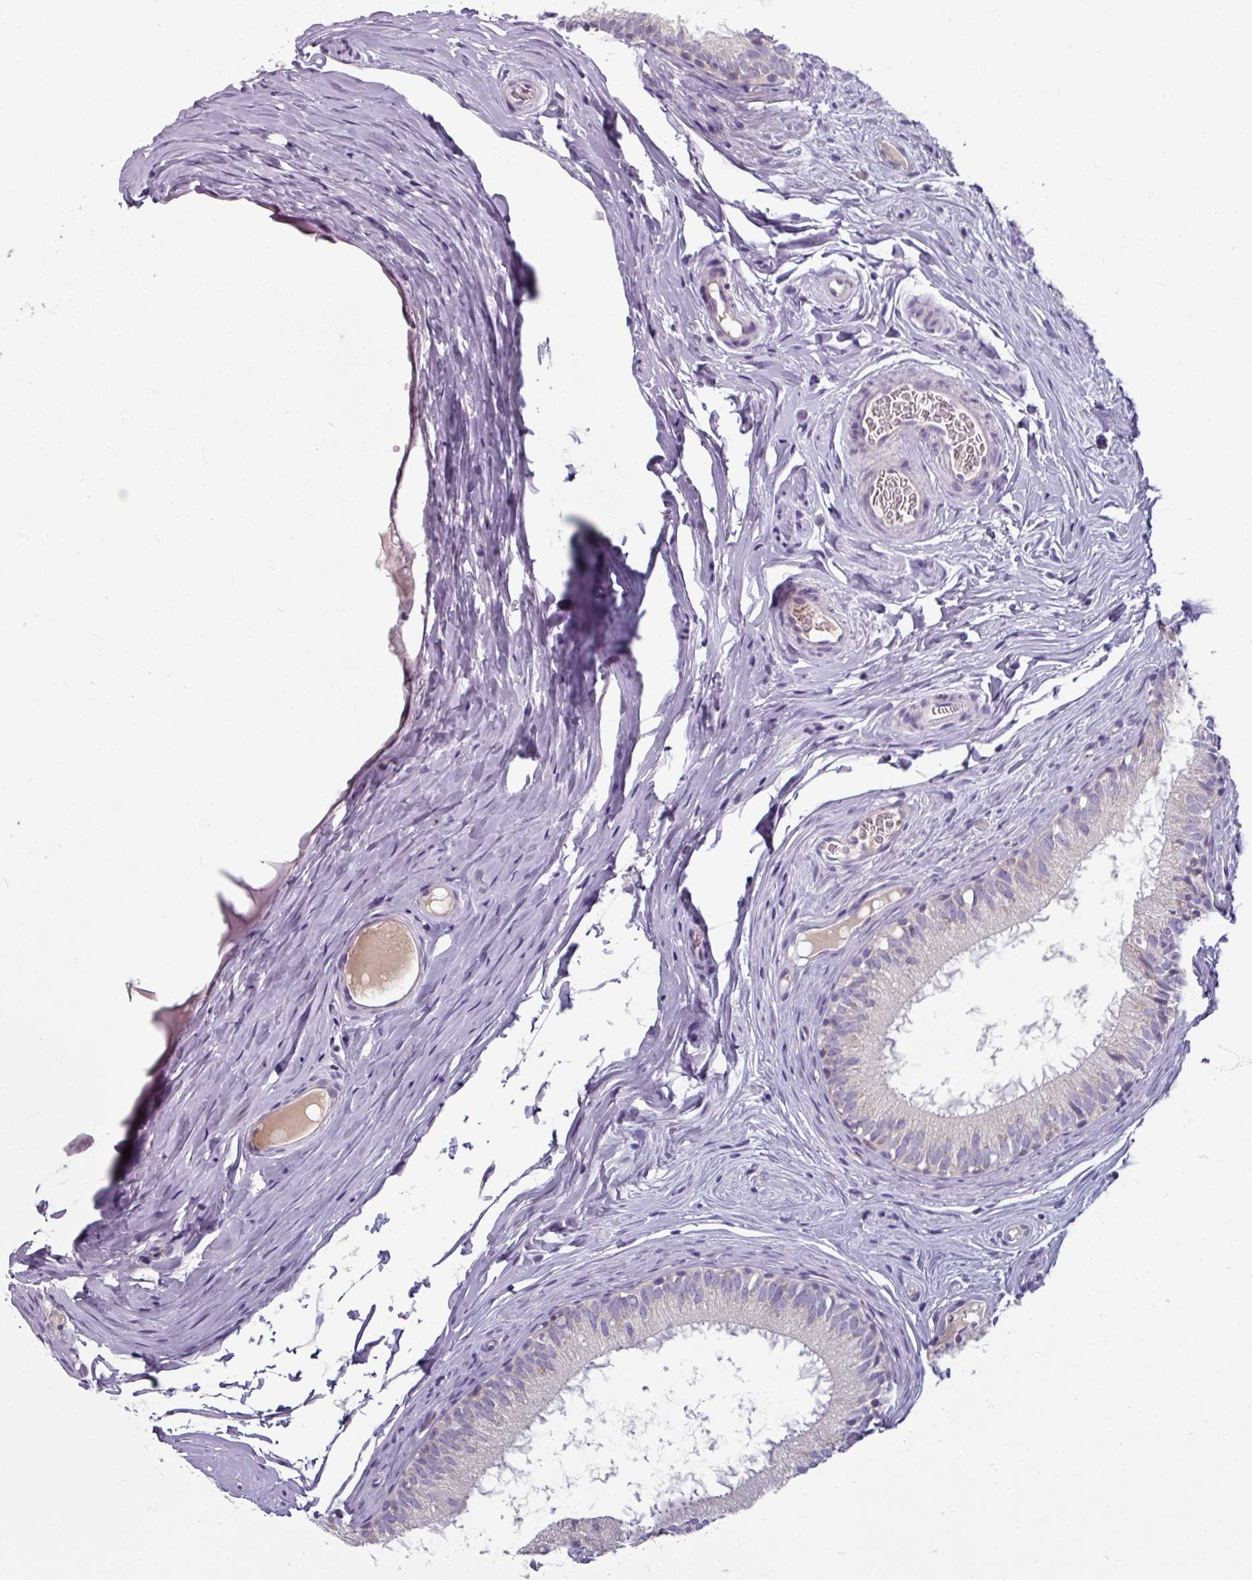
{"staining": {"intensity": "weak", "quantity": "<25%", "location": "cytoplasmic/membranous"}, "tissue": "epididymis", "cell_type": "Glandular cells", "image_type": "normal", "snomed": [{"axis": "morphology", "description": "Normal tissue, NOS"}, {"axis": "topography", "description": "Epididymis"}], "caption": "IHC micrograph of normal epididymis: human epididymis stained with DAB (3,3'-diaminobenzidine) reveals no significant protein expression in glandular cells.", "gene": "SMIM11", "patient": {"sex": "male", "age": 25}}